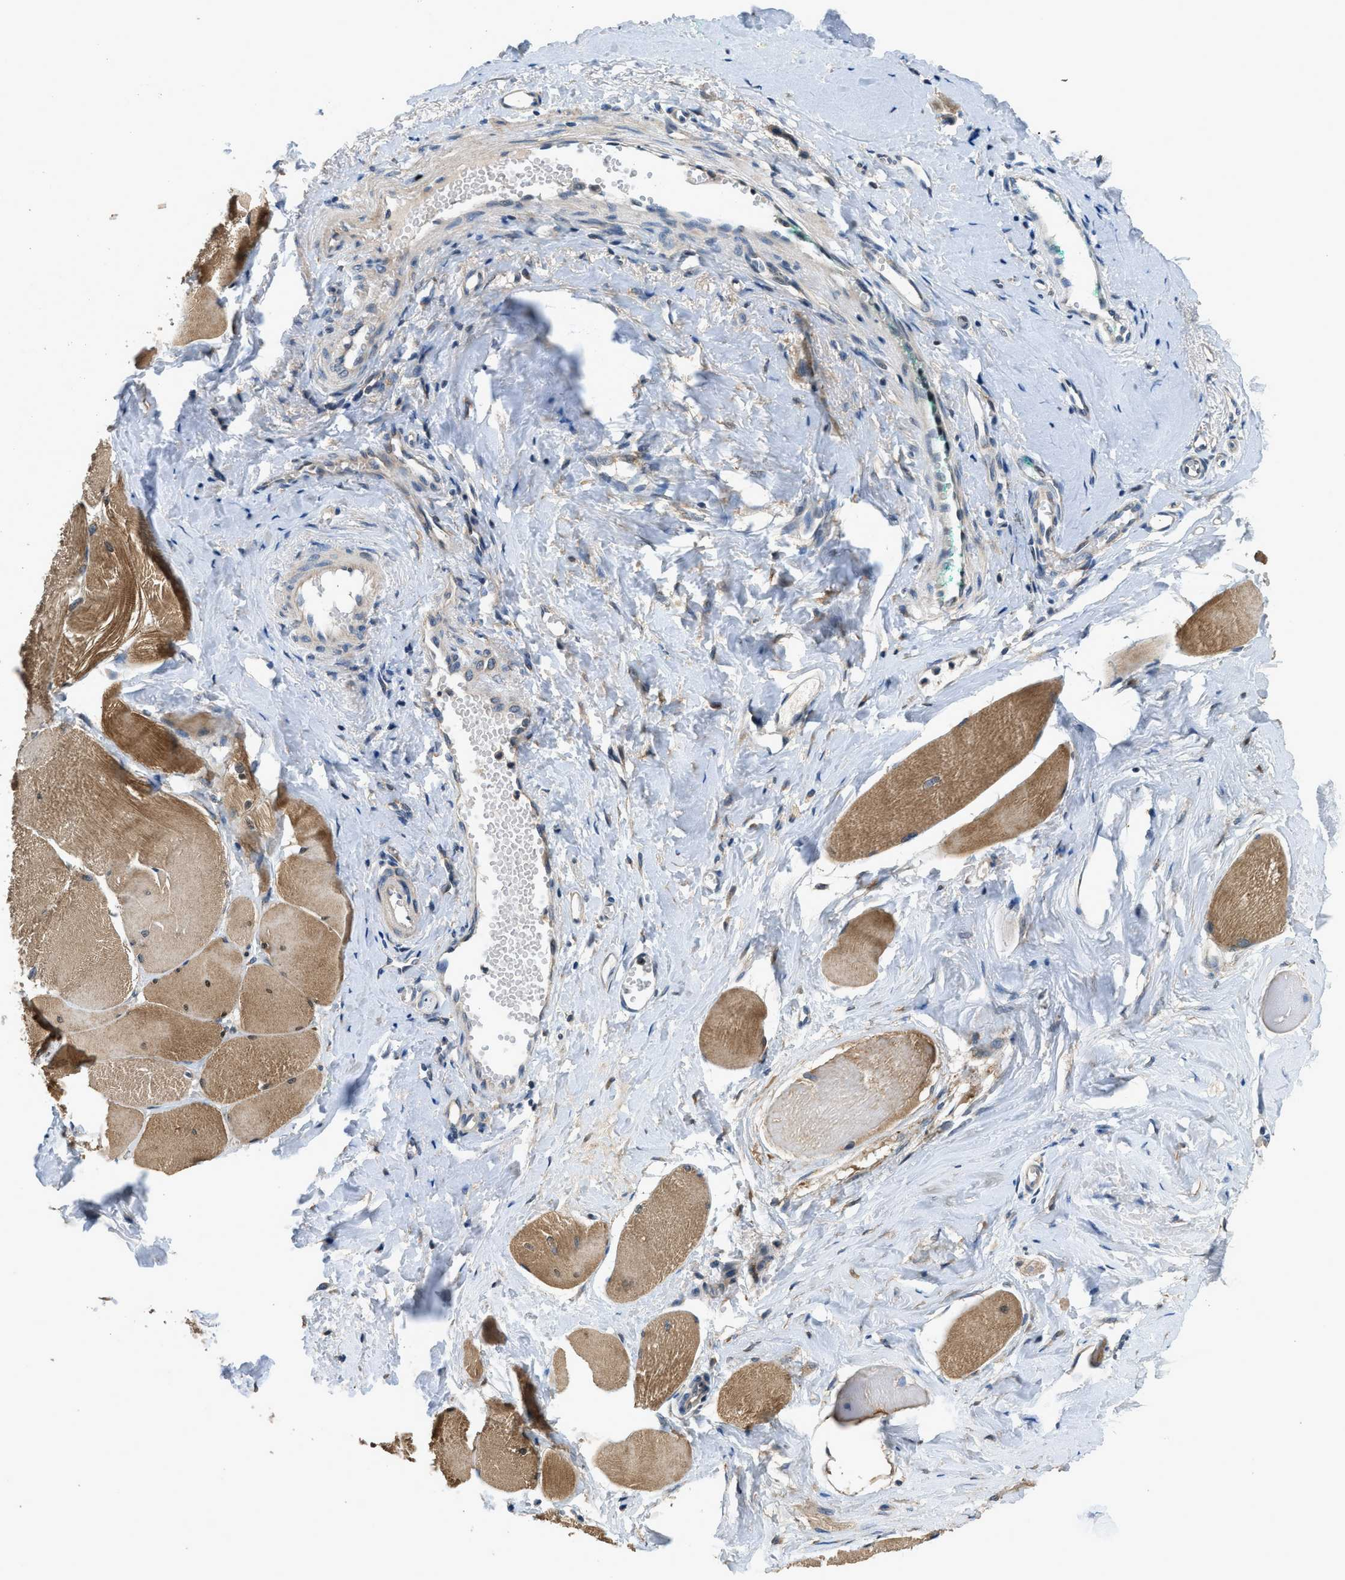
{"staining": {"intensity": "moderate", "quantity": ">75%", "location": "cytoplasmic/membranous"}, "tissue": "skeletal muscle", "cell_type": "Myocytes", "image_type": "normal", "snomed": [{"axis": "morphology", "description": "Normal tissue, NOS"}, {"axis": "morphology", "description": "Squamous cell carcinoma, NOS"}, {"axis": "topography", "description": "Skeletal muscle"}], "caption": "Immunohistochemical staining of normal skeletal muscle reveals >75% levels of moderate cytoplasmic/membranous protein expression in approximately >75% of myocytes.", "gene": "SSH2", "patient": {"sex": "male", "age": 51}}